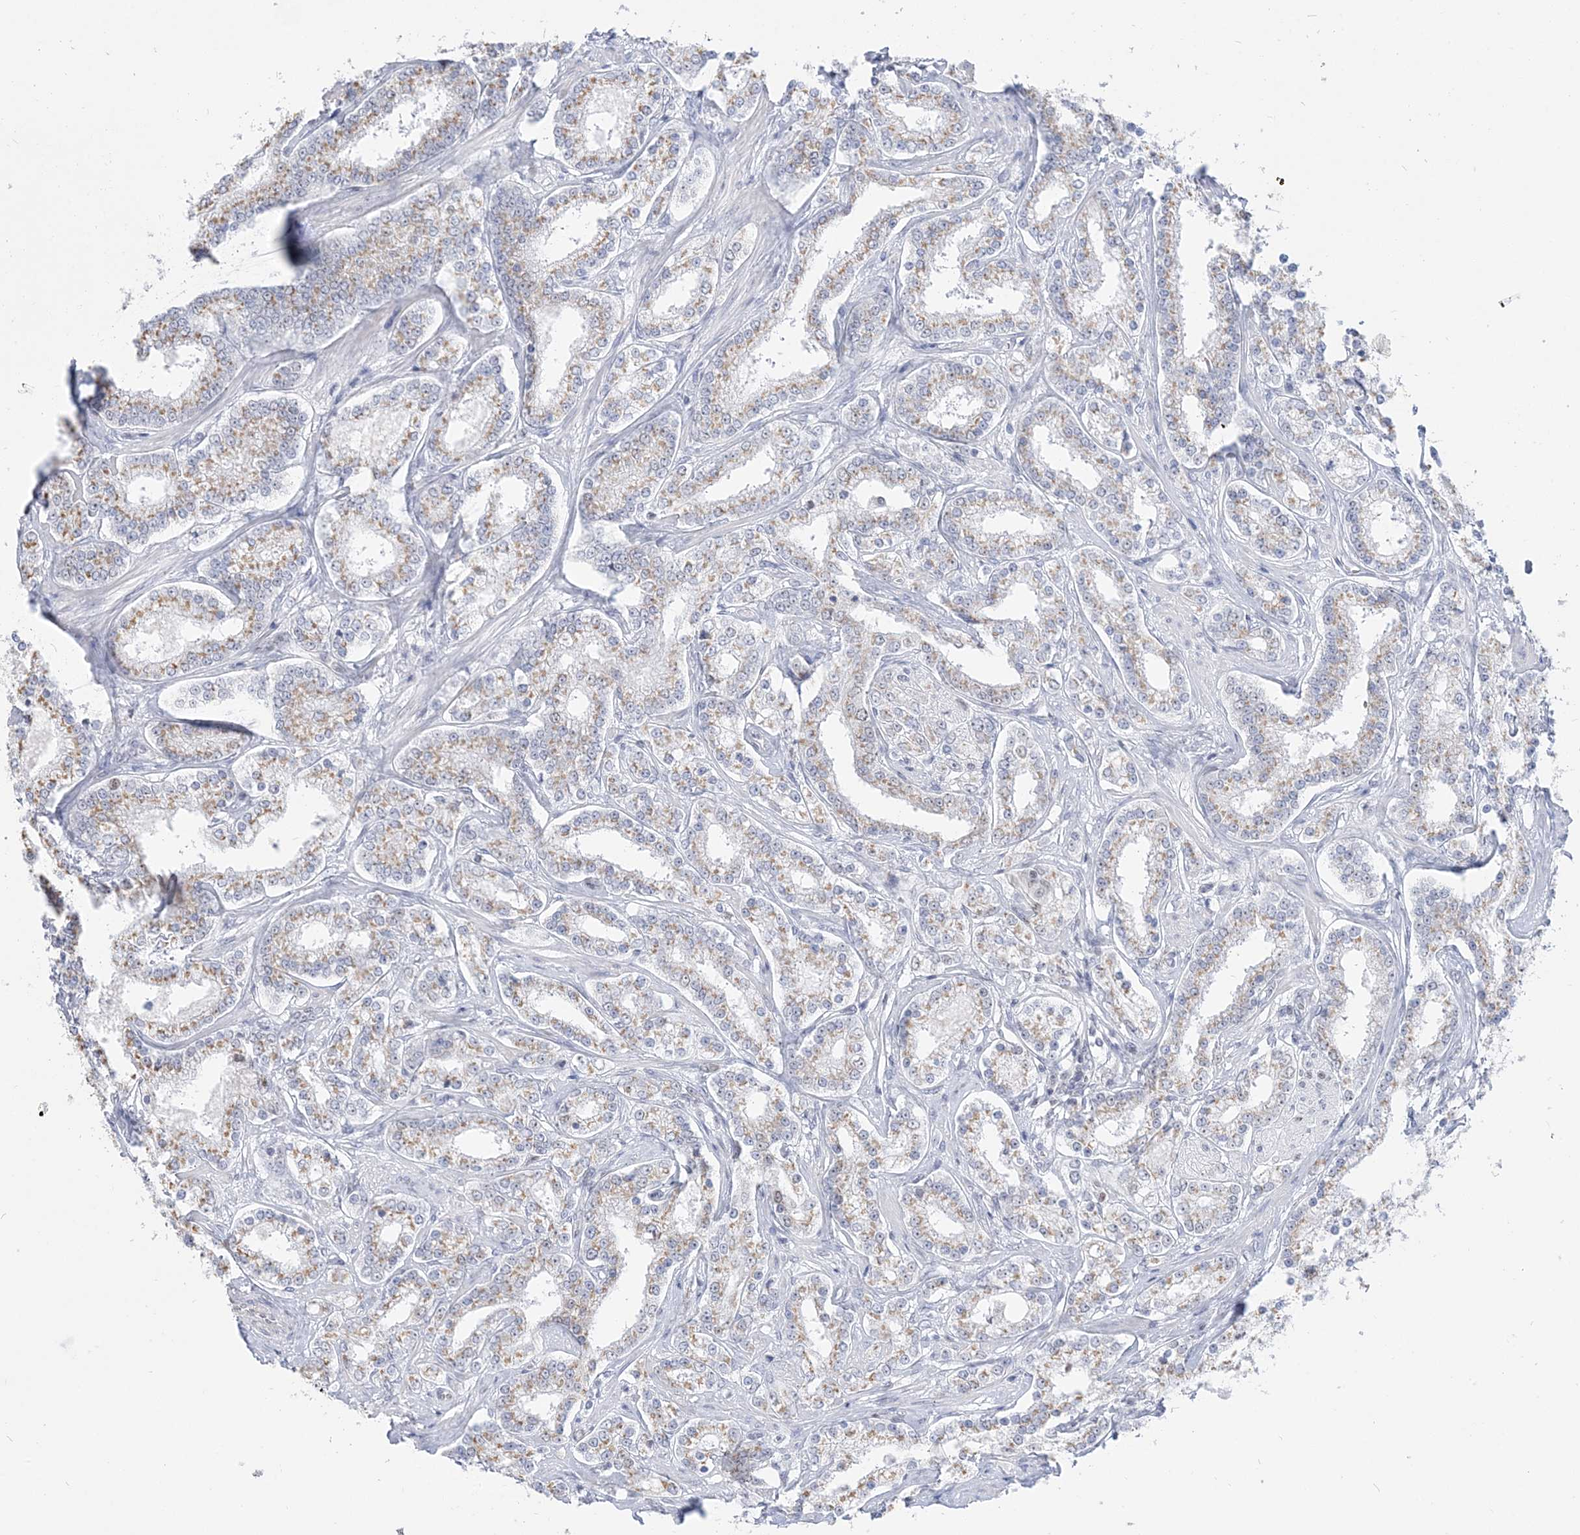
{"staining": {"intensity": "weak", "quantity": ">75%", "location": "cytoplasmic/membranous"}, "tissue": "prostate cancer", "cell_type": "Tumor cells", "image_type": "cancer", "snomed": [{"axis": "morphology", "description": "Normal tissue, NOS"}, {"axis": "morphology", "description": "Adenocarcinoma, High grade"}, {"axis": "topography", "description": "Prostate"}], "caption": "Protein expression analysis of human prostate high-grade adenocarcinoma reveals weak cytoplasmic/membranous positivity in about >75% of tumor cells.", "gene": "DDX21", "patient": {"sex": "male", "age": 83}}